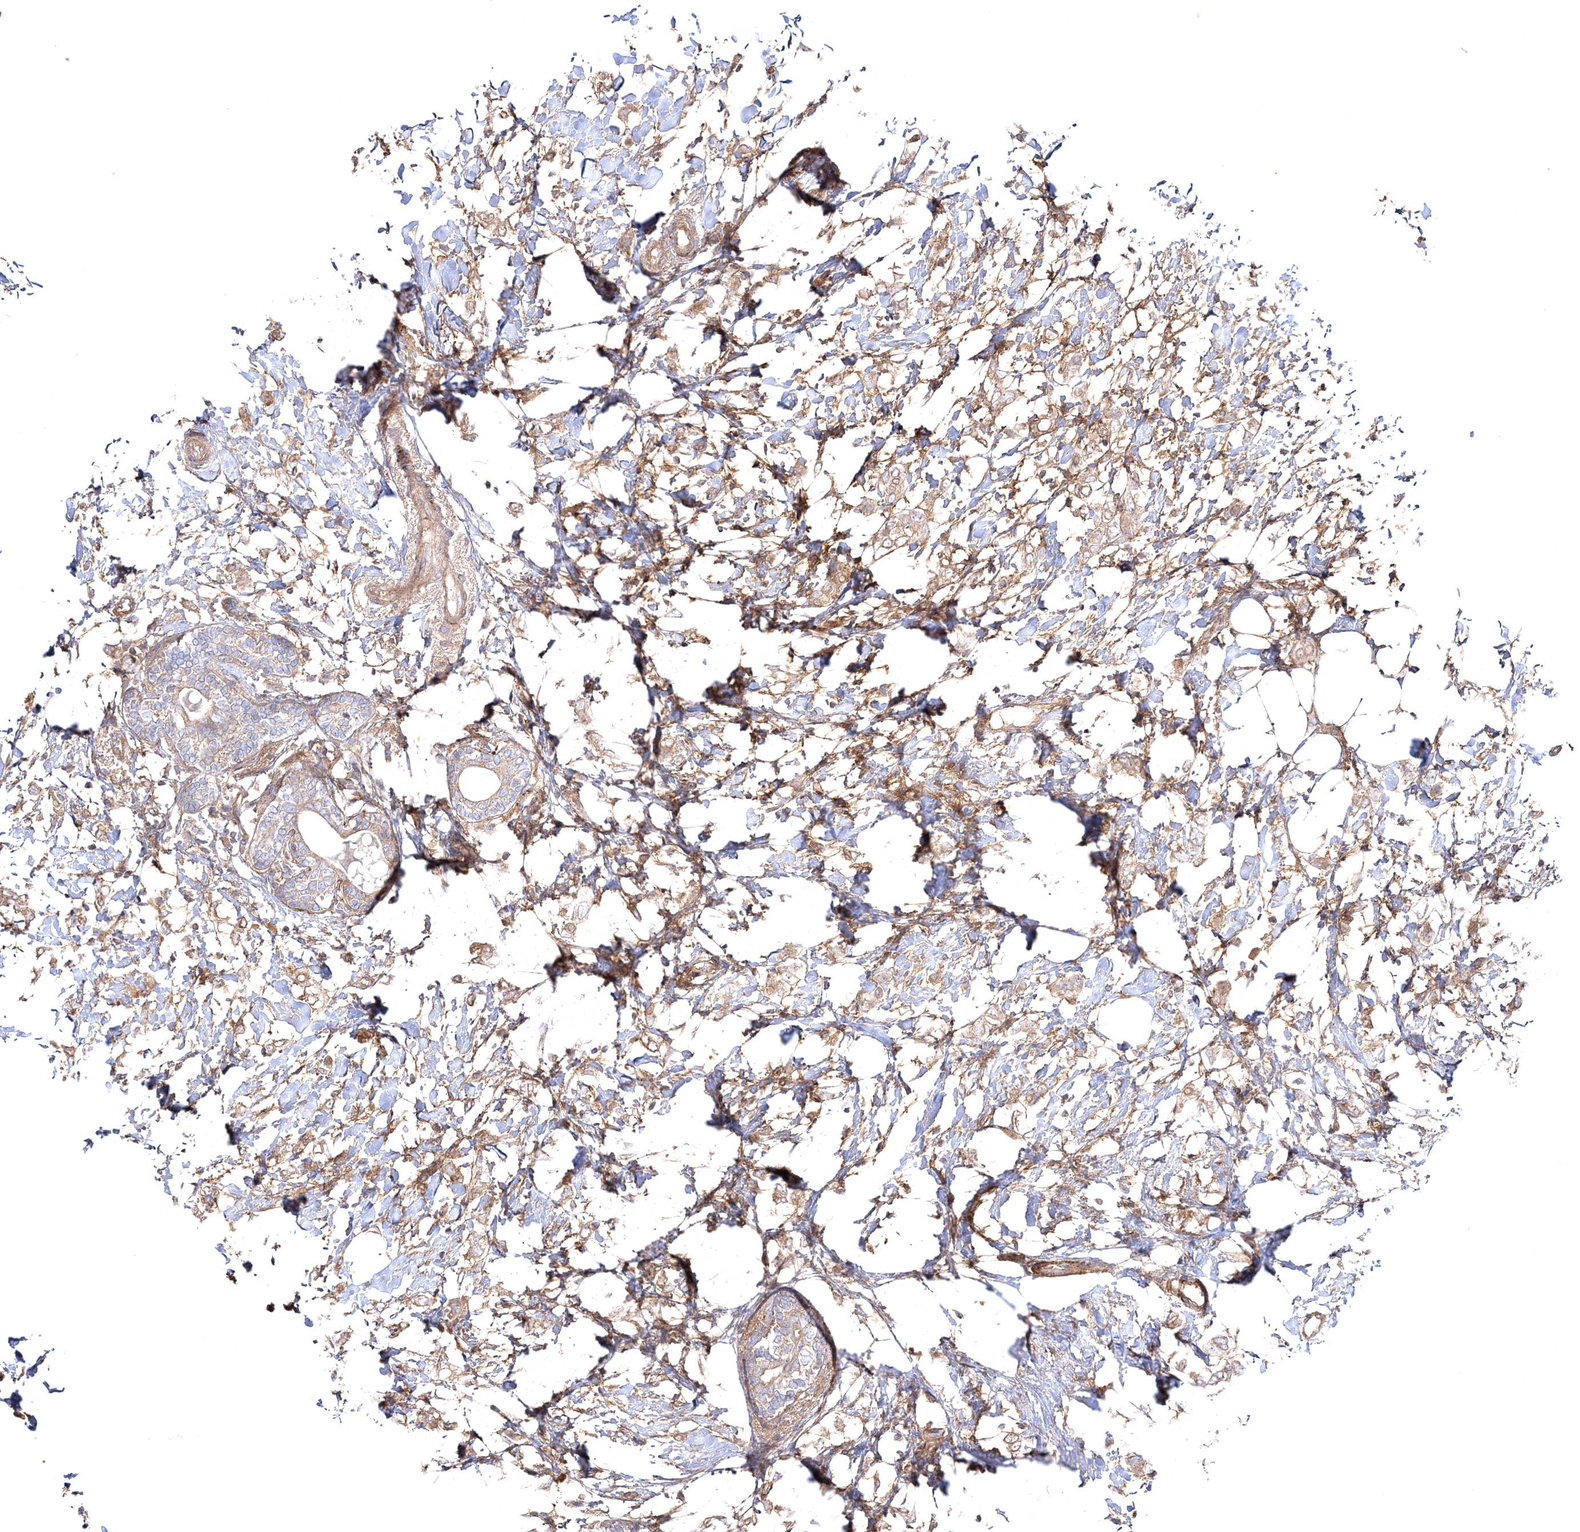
{"staining": {"intensity": "weak", "quantity": ">75%", "location": "cytoplasmic/membranous"}, "tissue": "breast cancer", "cell_type": "Tumor cells", "image_type": "cancer", "snomed": [{"axis": "morphology", "description": "Normal tissue, NOS"}, {"axis": "morphology", "description": "Lobular carcinoma"}, {"axis": "topography", "description": "Breast"}], "caption": "Lobular carcinoma (breast) stained with IHC exhibits weak cytoplasmic/membranous staining in about >75% of tumor cells.", "gene": "ZSWIM6", "patient": {"sex": "female", "age": 47}}